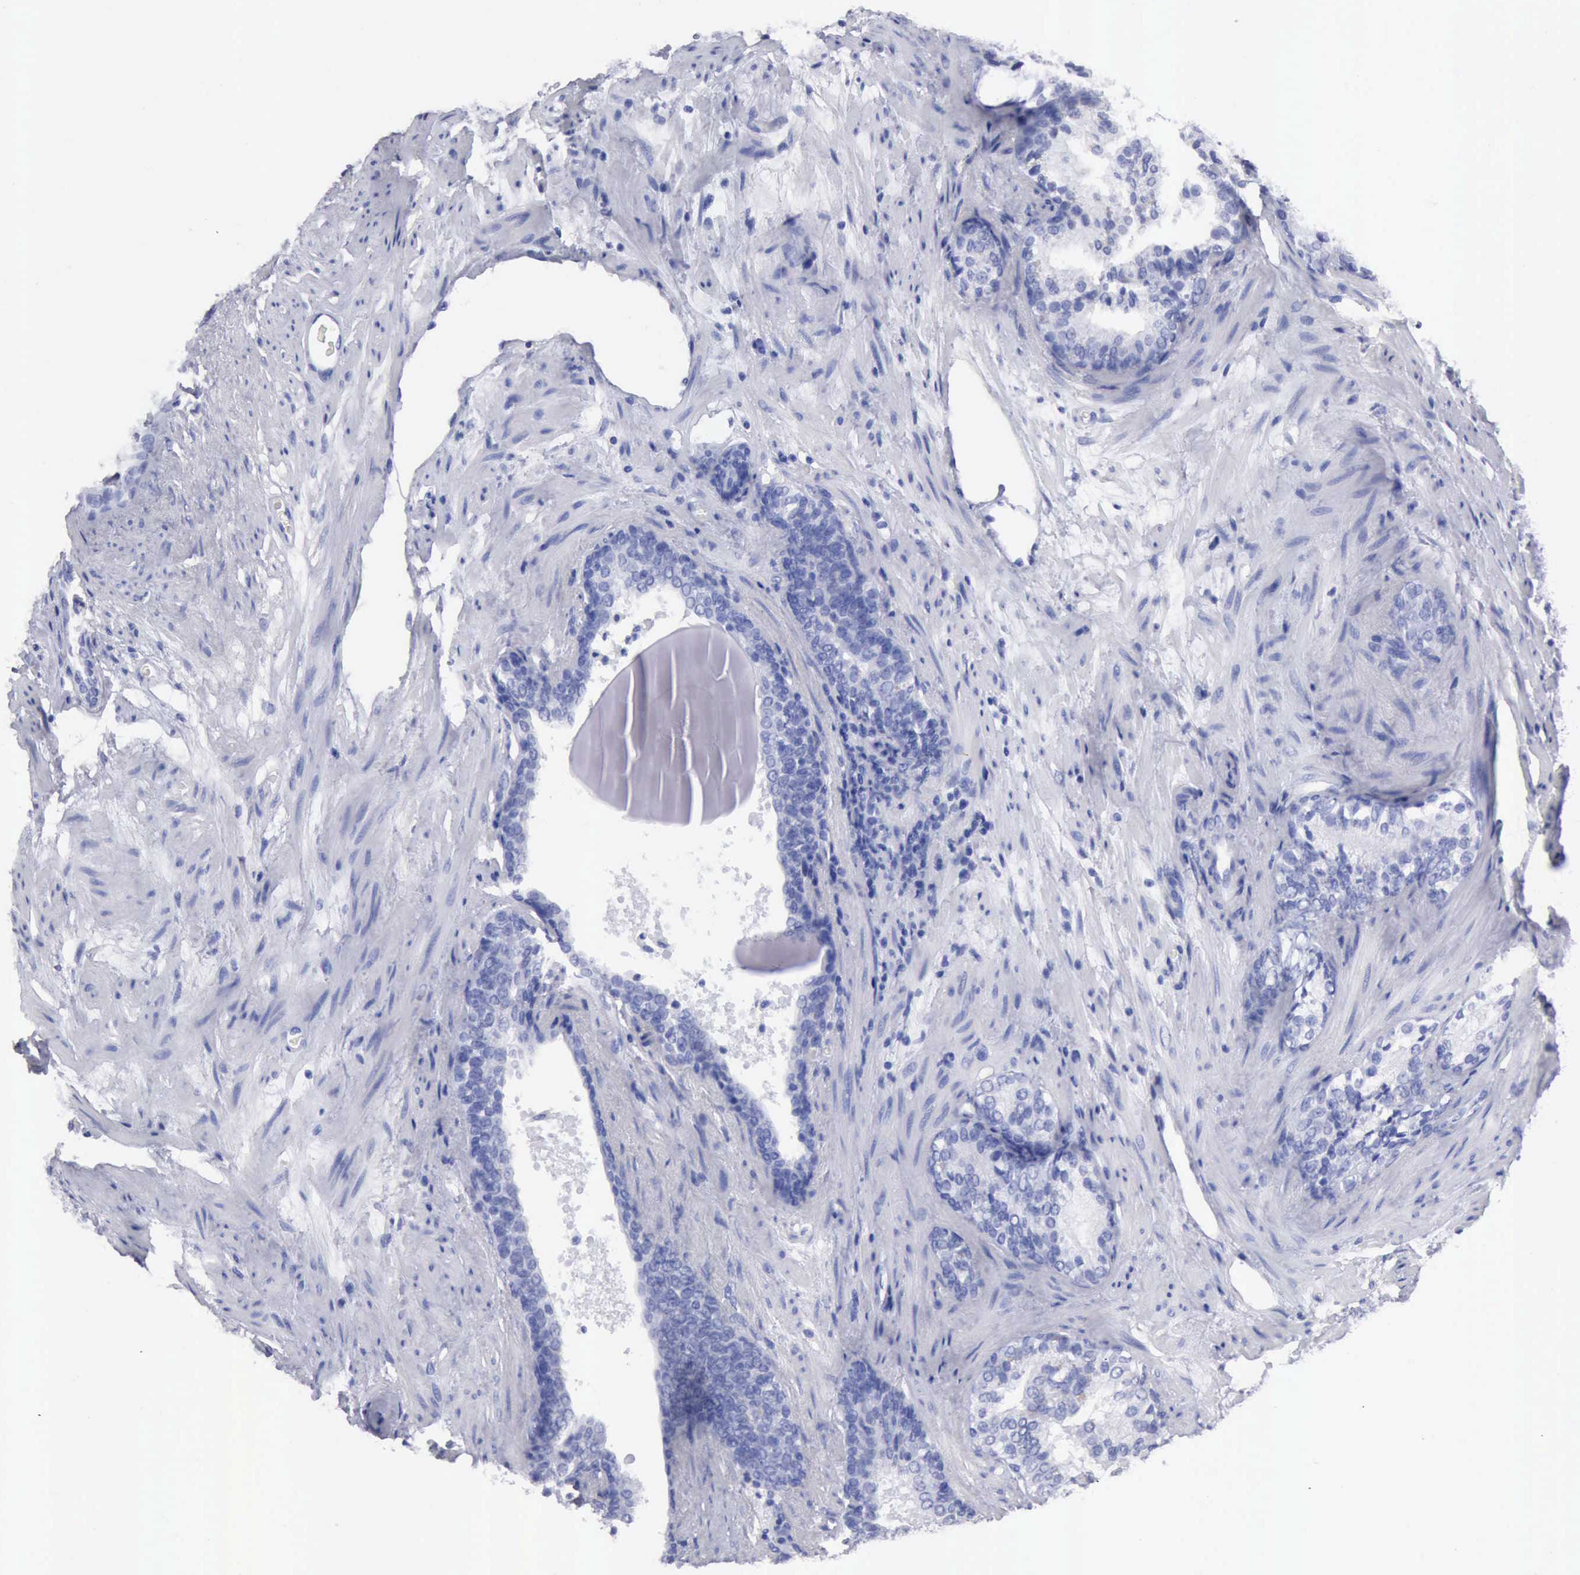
{"staining": {"intensity": "negative", "quantity": "none", "location": "none"}, "tissue": "prostate cancer", "cell_type": "Tumor cells", "image_type": "cancer", "snomed": [{"axis": "morphology", "description": "Adenocarcinoma, Low grade"}, {"axis": "topography", "description": "Prostate"}], "caption": "Immunohistochemistry (IHC) histopathology image of human low-grade adenocarcinoma (prostate) stained for a protein (brown), which displays no staining in tumor cells. (Stains: DAB (3,3'-diaminobenzidine) immunohistochemistry with hematoxylin counter stain, Microscopy: brightfield microscopy at high magnification).", "gene": "CYP19A1", "patient": {"sex": "male", "age": 69}}